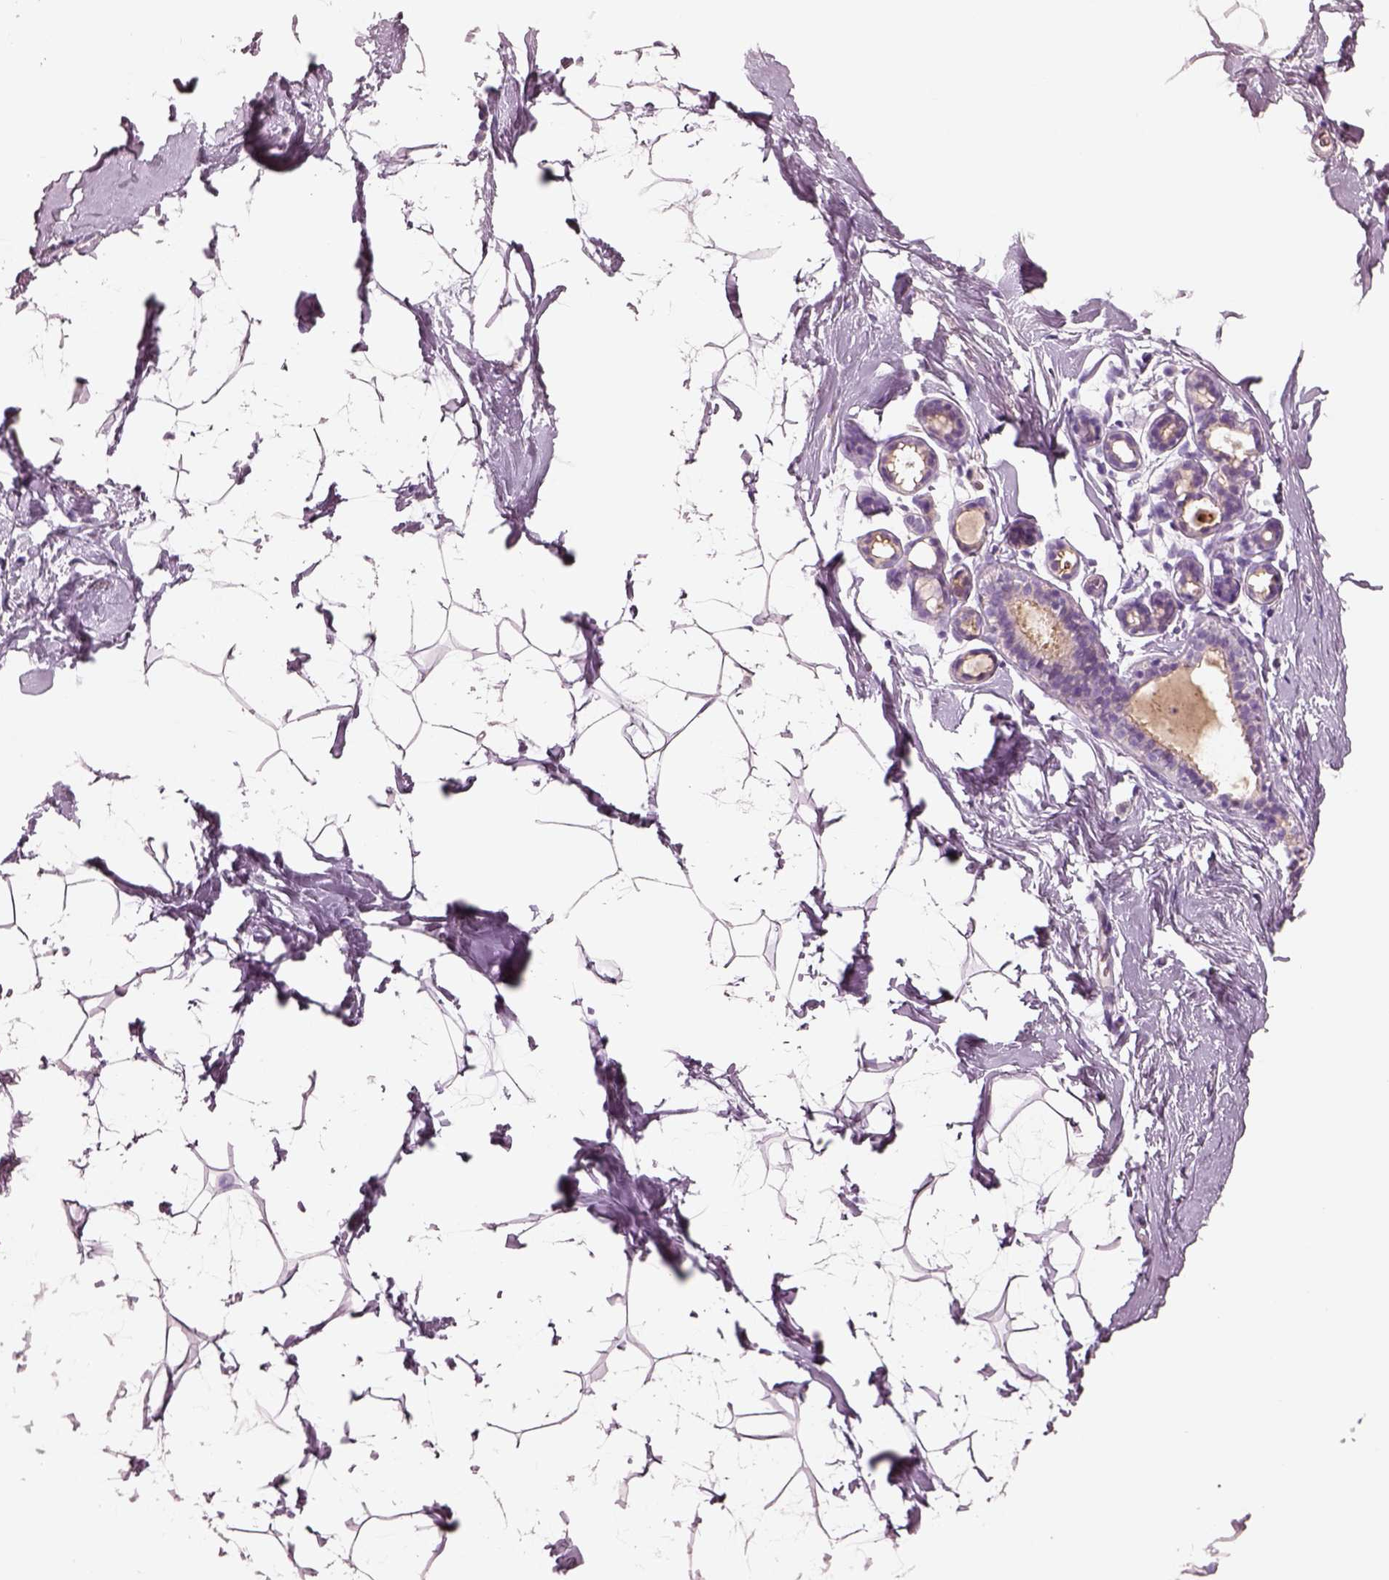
{"staining": {"intensity": "negative", "quantity": "none", "location": "none"}, "tissue": "breast", "cell_type": "Adipocytes", "image_type": "normal", "snomed": [{"axis": "morphology", "description": "Normal tissue, NOS"}, {"axis": "topography", "description": "Breast"}], "caption": "An IHC image of unremarkable breast is shown. There is no staining in adipocytes of breast. (DAB (3,3'-diaminobenzidine) IHC with hematoxylin counter stain).", "gene": "IGLL1", "patient": {"sex": "female", "age": 32}}